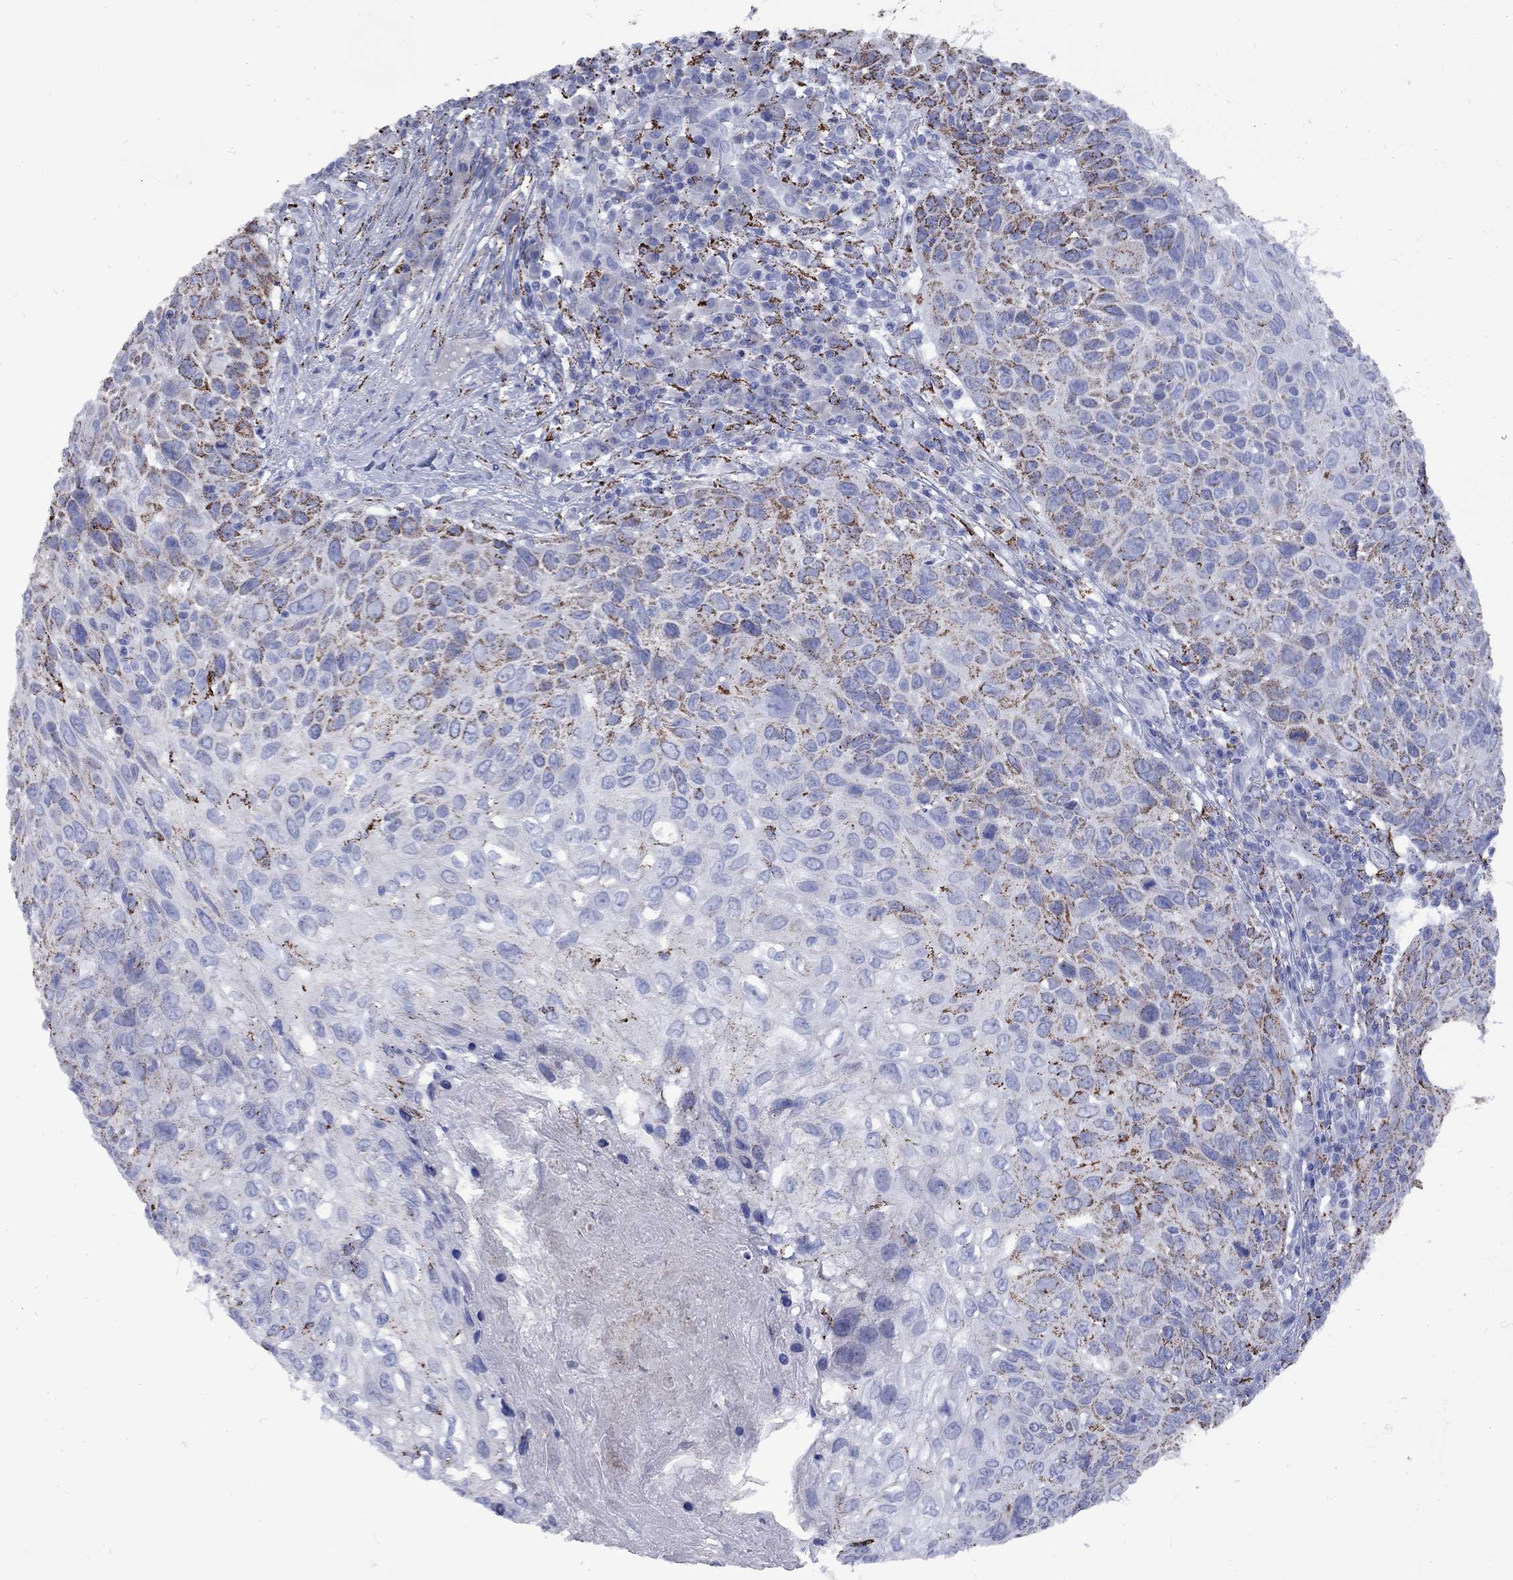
{"staining": {"intensity": "strong", "quantity": "<25%", "location": "cytoplasmic/membranous"}, "tissue": "skin cancer", "cell_type": "Tumor cells", "image_type": "cancer", "snomed": [{"axis": "morphology", "description": "Squamous cell carcinoma, NOS"}, {"axis": "topography", "description": "Skin"}], "caption": "Skin cancer stained with a protein marker shows strong staining in tumor cells.", "gene": "SESTD1", "patient": {"sex": "male", "age": 92}}